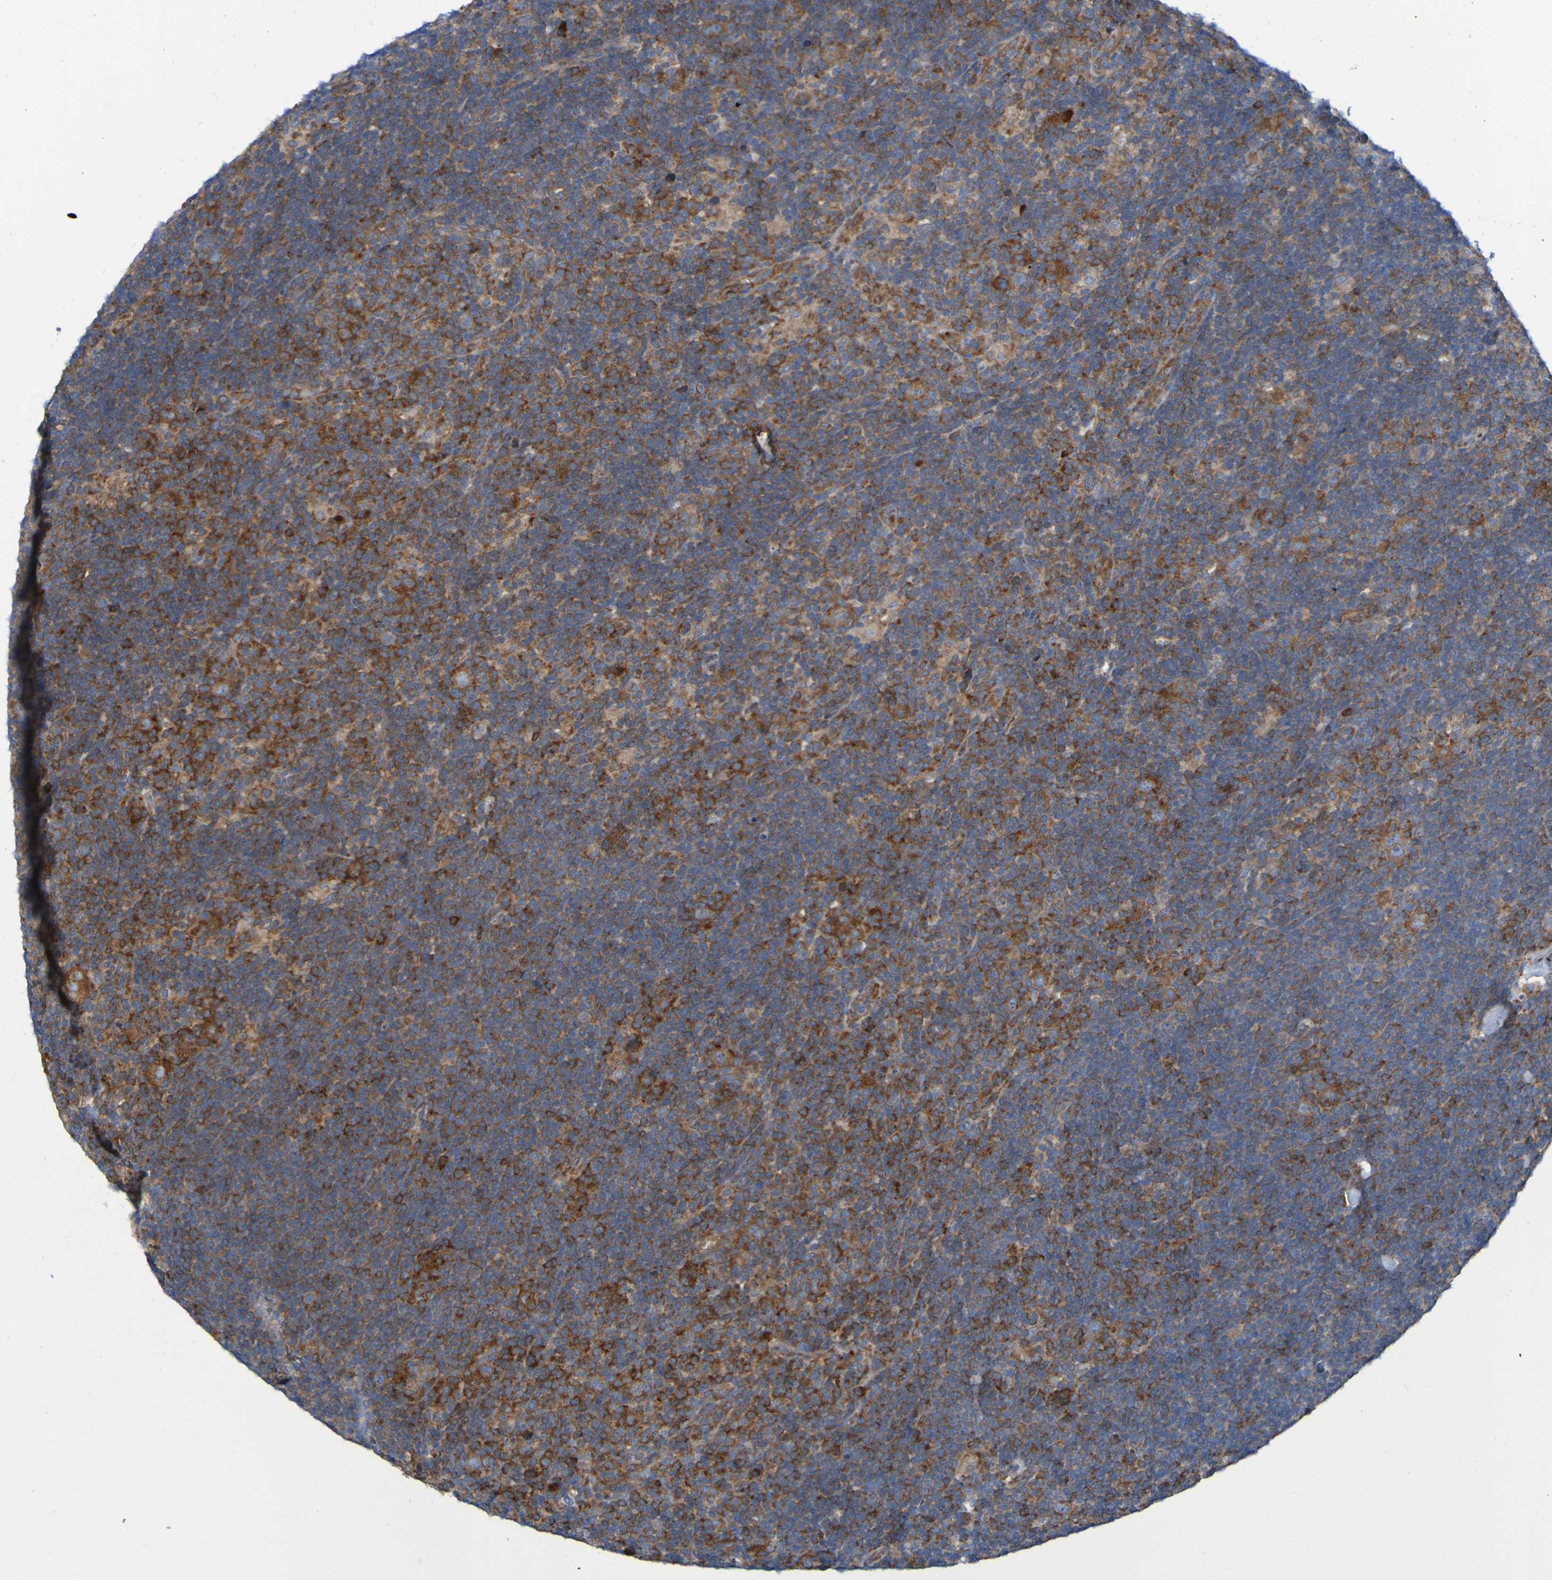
{"staining": {"intensity": "strong", "quantity": ">75%", "location": "cytoplasmic/membranous"}, "tissue": "lymphoma", "cell_type": "Tumor cells", "image_type": "cancer", "snomed": [{"axis": "morphology", "description": "Hodgkin's disease, NOS"}, {"axis": "topography", "description": "Lymph node"}], "caption": "Tumor cells show high levels of strong cytoplasmic/membranous positivity in about >75% of cells in lymphoma.", "gene": "FKBP3", "patient": {"sex": "female", "age": 57}}